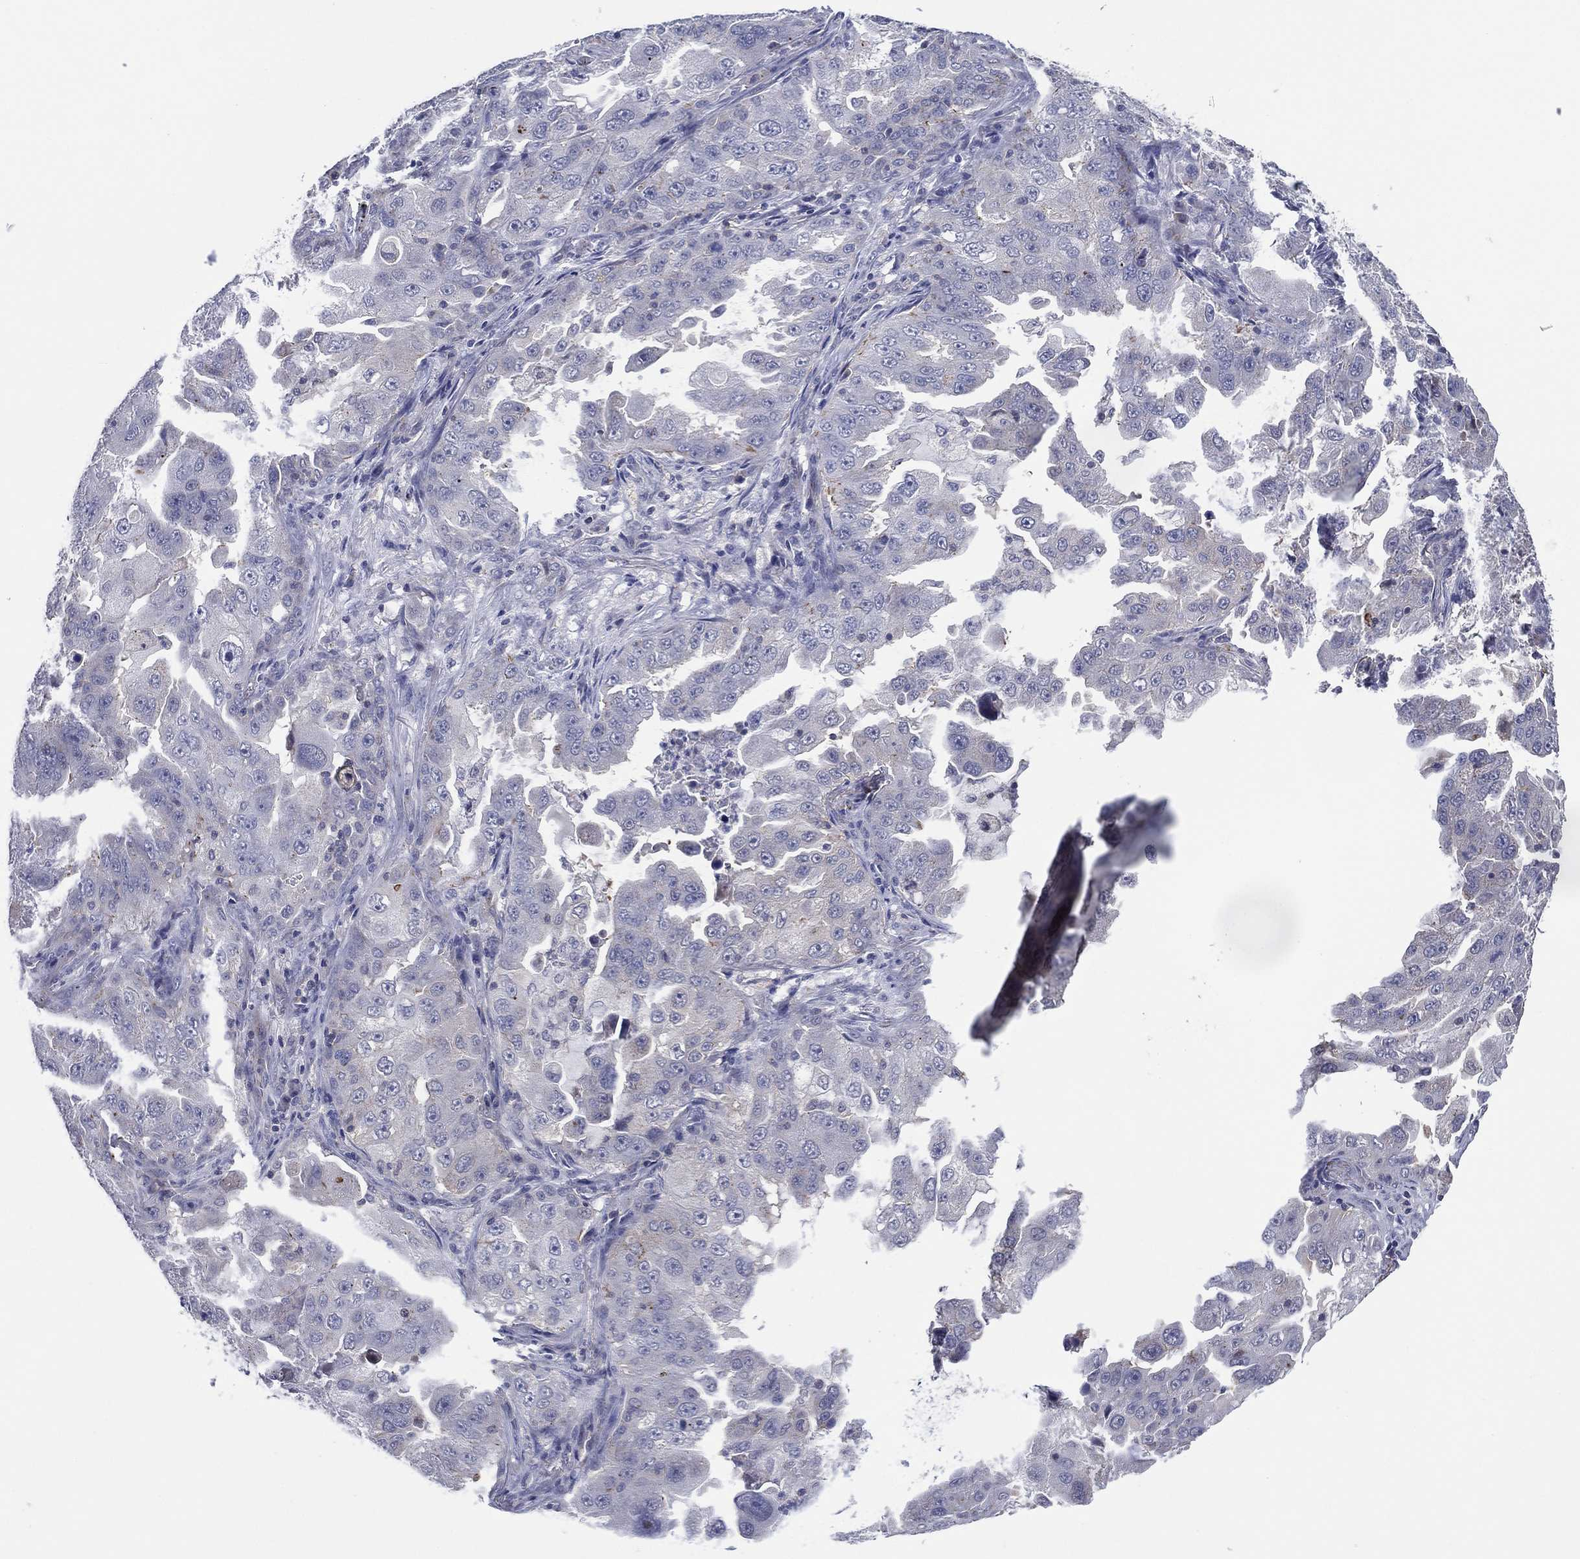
{"staining": {"intensity": "negative", "quantity": "none", "location": "none"}, "tissue": "lung cancer", "cell_type": "Tumor cells", "image_type": "cancer", "snomed": [{"axis": "morphology", "description": "Adenocarcinoma, NOS"}, {"axis": "topography", "description": "Lung"}], "caption": "Lung cancer stained for a protein using IHC shows no expression tumor cells.", "gene": "TRIM31", "patient": {"sex": "female", "age": 61}}